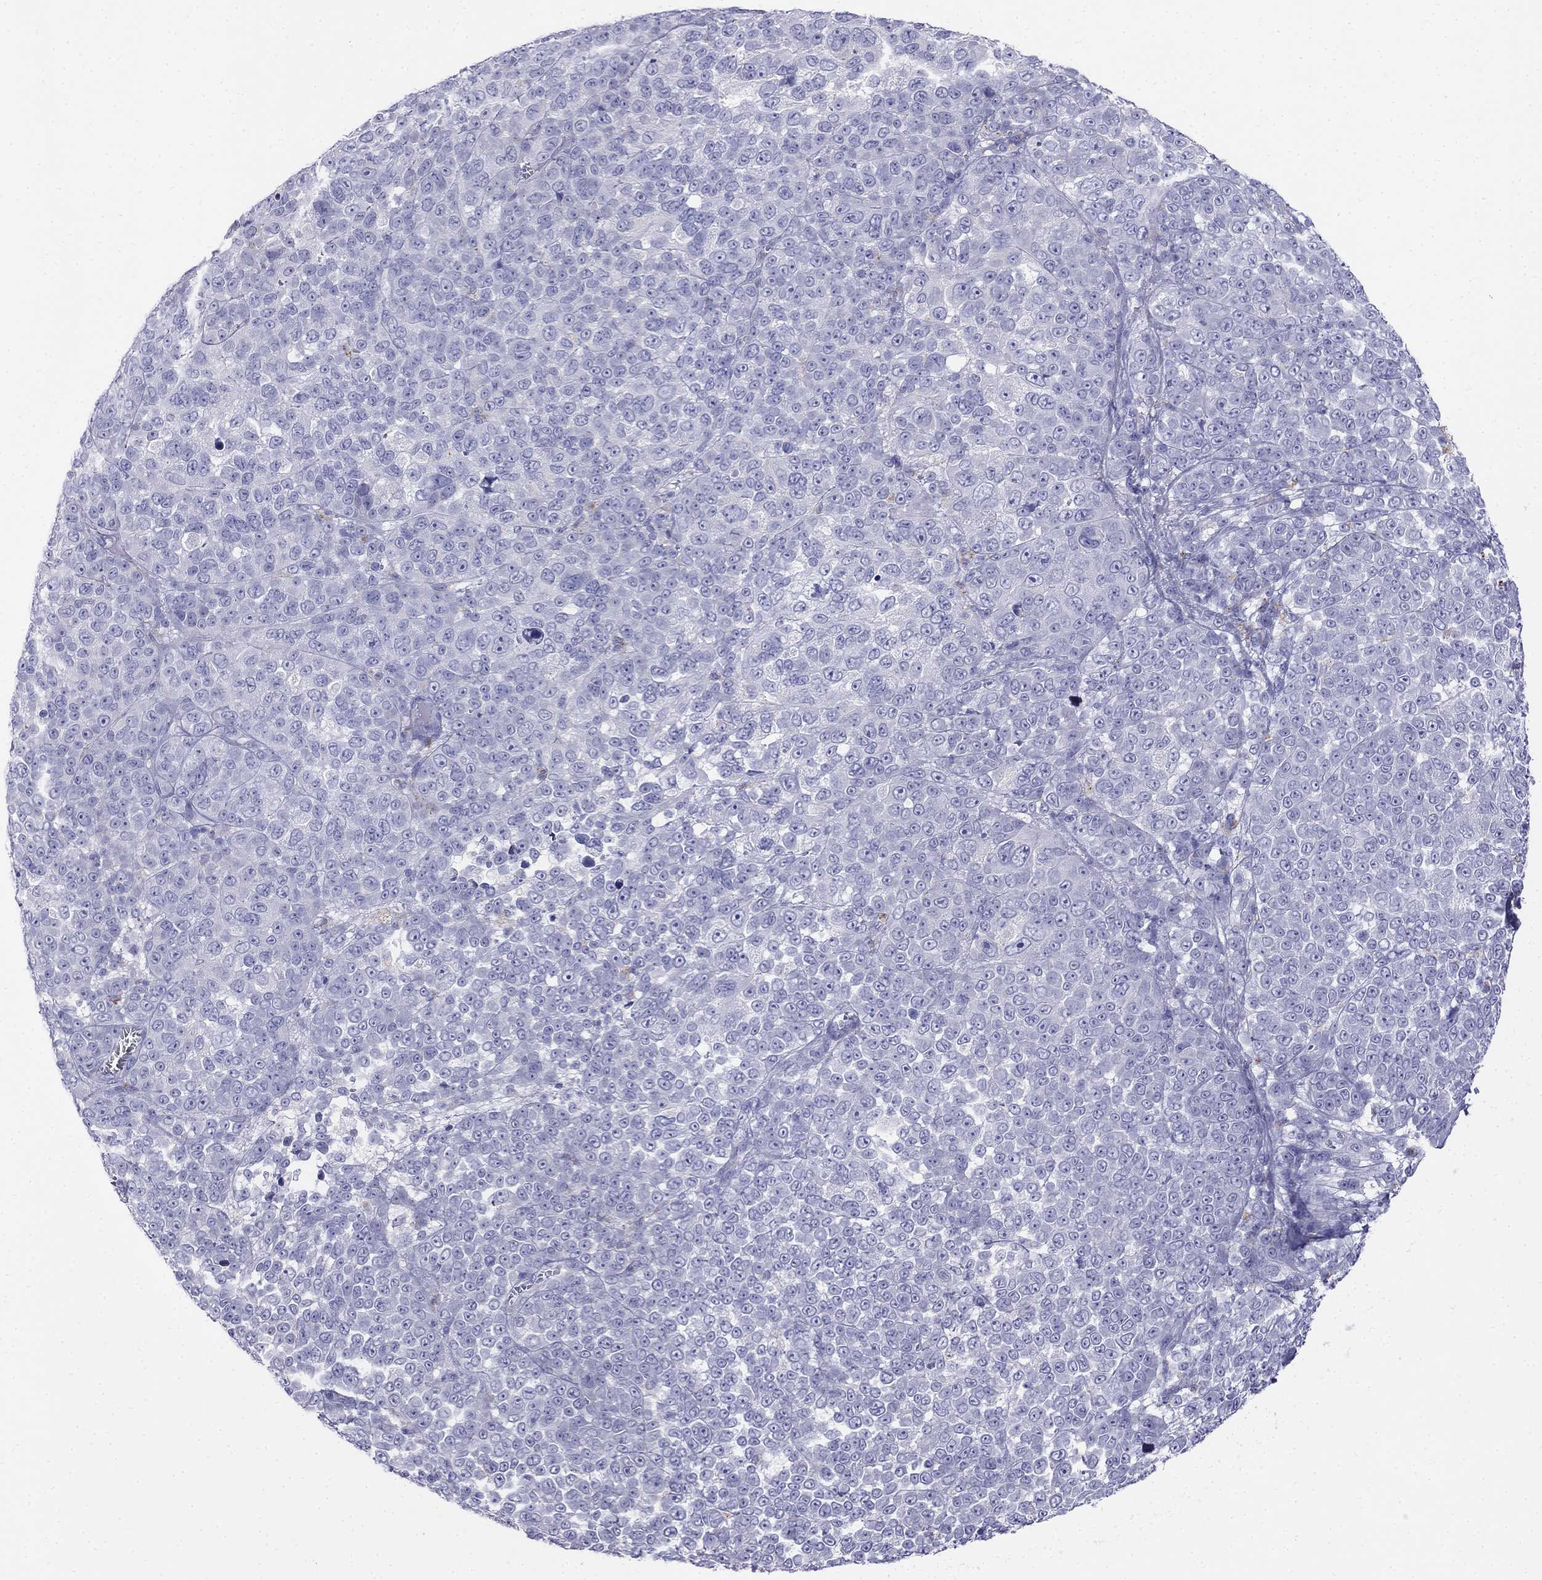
{"staining": {"intensity": "negative", "quantity": "none", "location": "none"}, "tissue": "melanoma", "cell_type": "Tumor cells", "image_type": "cancer", "snomed": [{"axis": "morphology", "description": "Malignant melanoma, NOS"}, {"axis": "topography", "description": "Skin"}], "caption": "A high-resolution micrograph shows immunohistochemistry (IHC) staining of melanoma, which demonstrates no significant expression in tumor cells.", "gene": "ALOXE3", "patient": {"sex": "female", "age": 95}}